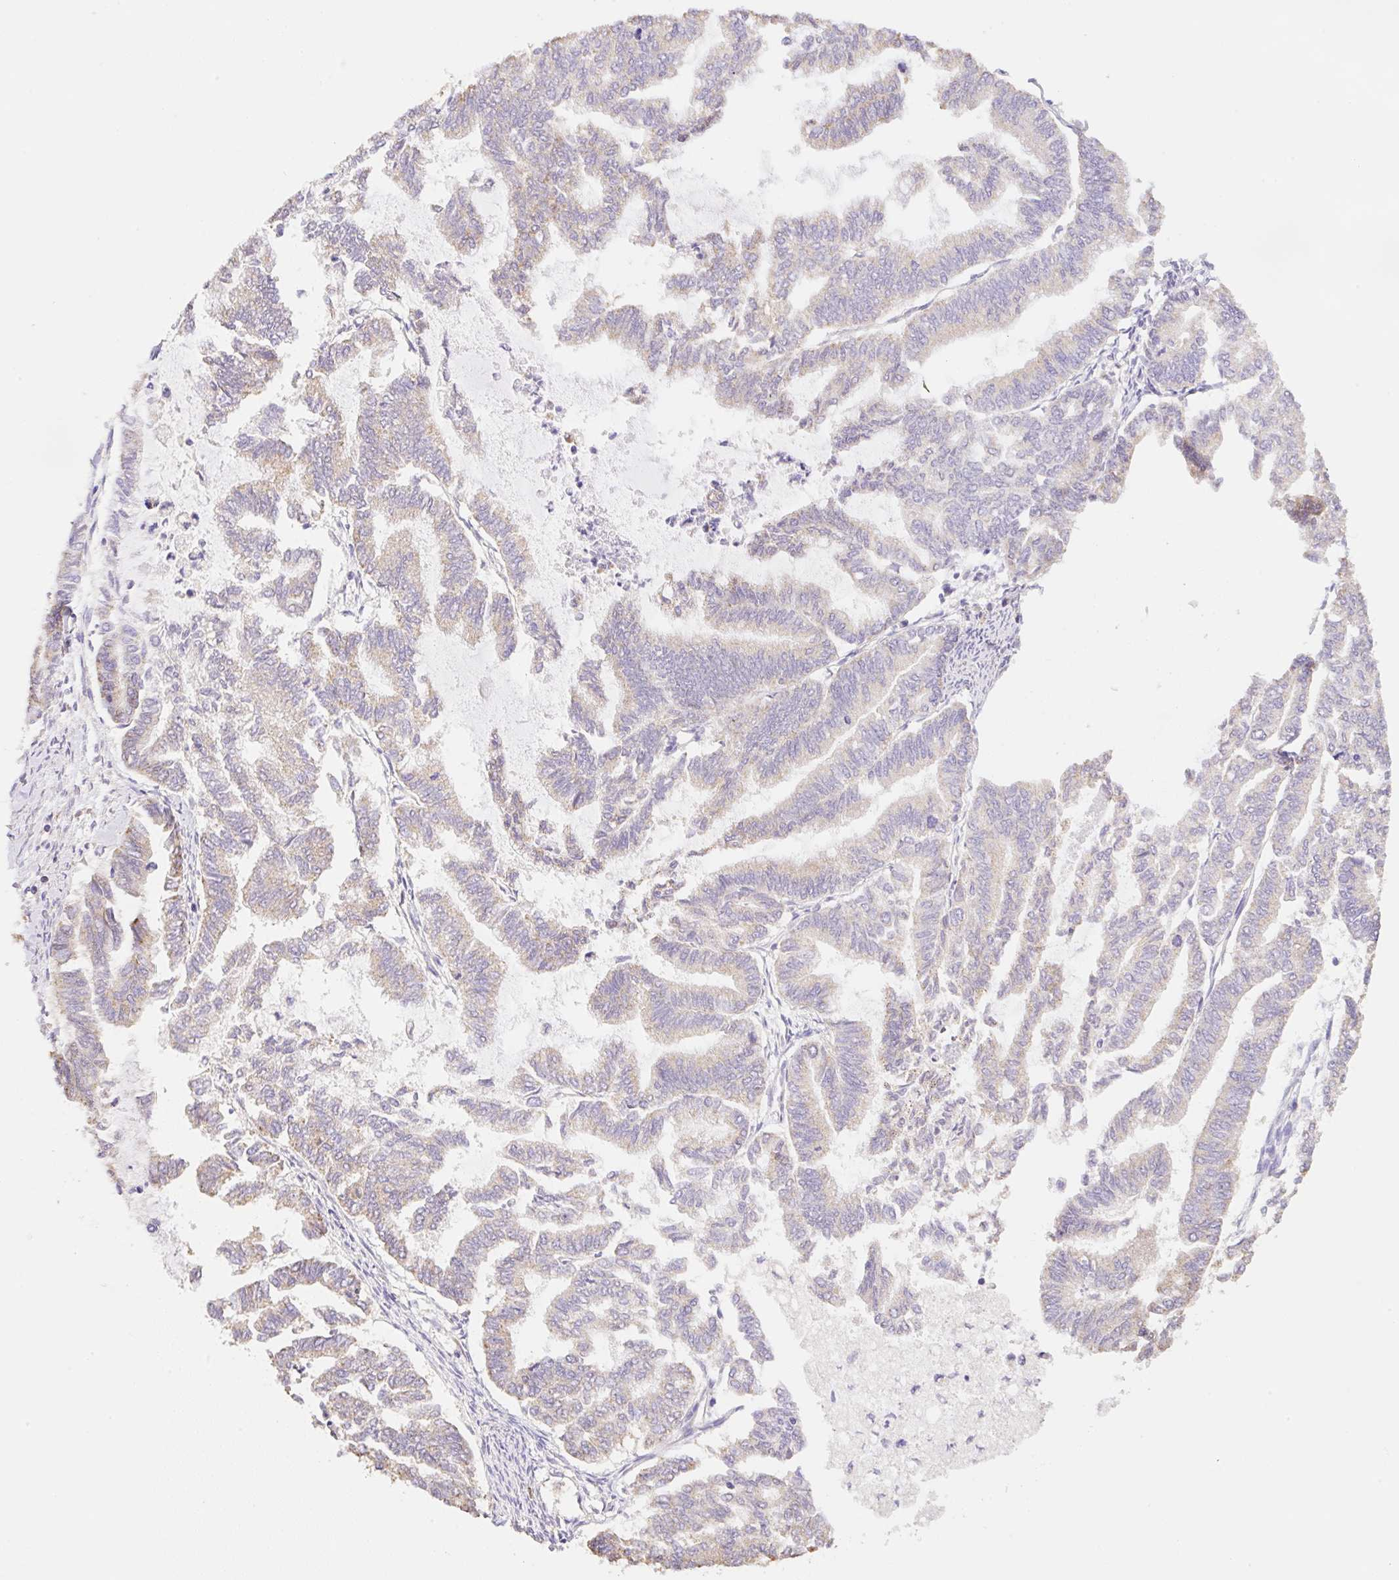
{"staining": {"intensity": "weak", "quantity": "<25%", "location": "cytoplasmic/membranous"}, "tissue": "endometrial cancer", "cell_type": "Tumor cells", "image_type": "cancer", "snomed": [{"axis": "morphology", "description": "Adenocarcinoma, NOS"}, {"axis": "topography", "description": "Endometrium"}], "caption": "The micrograph exhibits no staining of tumor cells in adenocarcinoma (endometrial). (Brightfield microscopy of DAB (3,3'-diaminobenzidine) IHC at high magnification).", "gene": "COPZ2", "patient": {"sex": "female", "age": 79}}